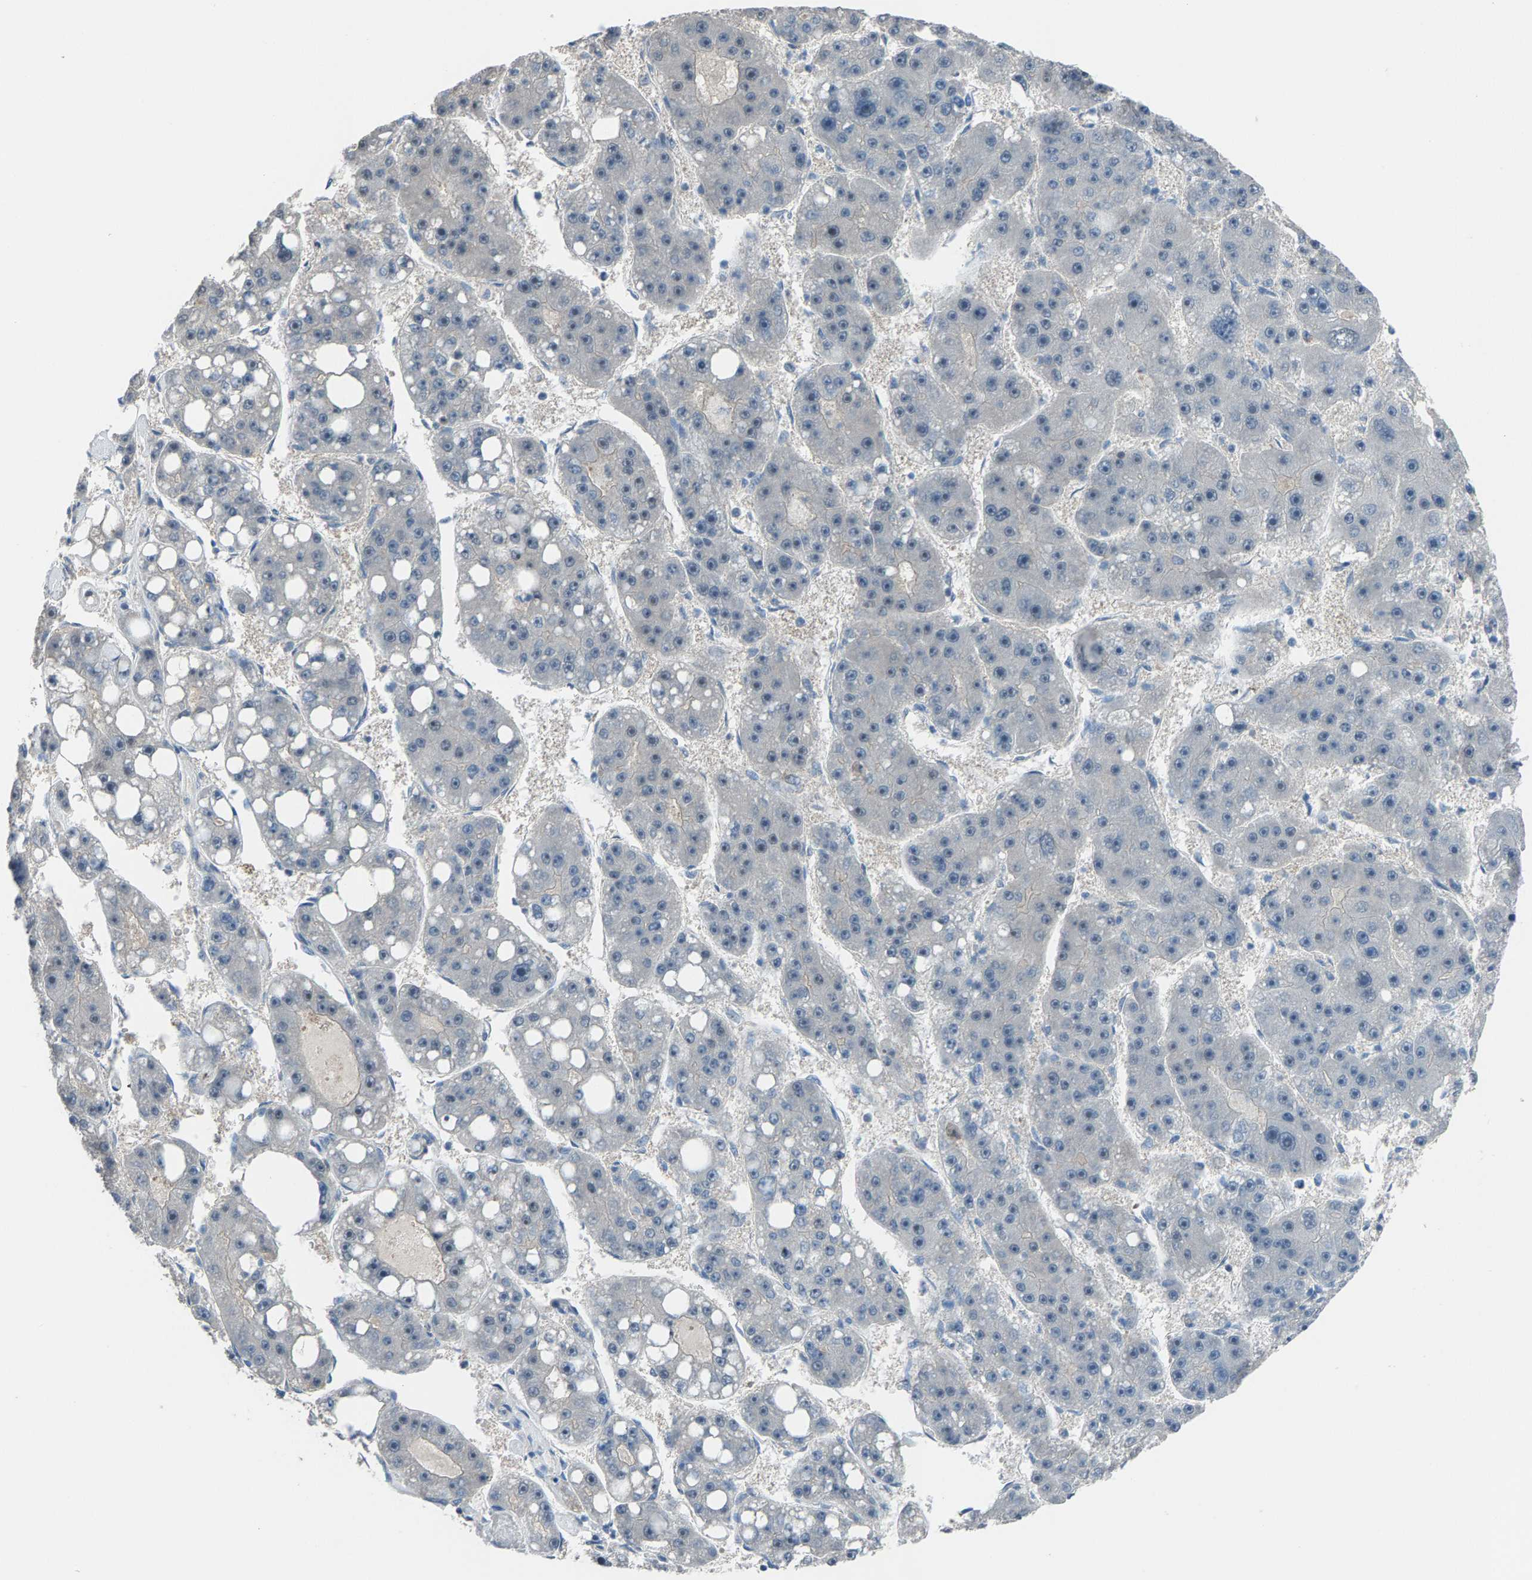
{"staining": {"intensity": "negative", "quantity": "none", "location": "none"}, "tissue": "liver cancer", "cell_type": "Tumor cells", "image_type": "cancer", "snomed": [{"axis": "morphology", "description": "Carcinoma, Hepatocellular, NOS"}, {"axis": "topography", "description": "Liver"}], "caption": "There is no significant positivity in tumor cells of hepatocellular carcinoma (liver).", "gene": "ZNF276", "patient": {"sex": "female", "age": 61}}